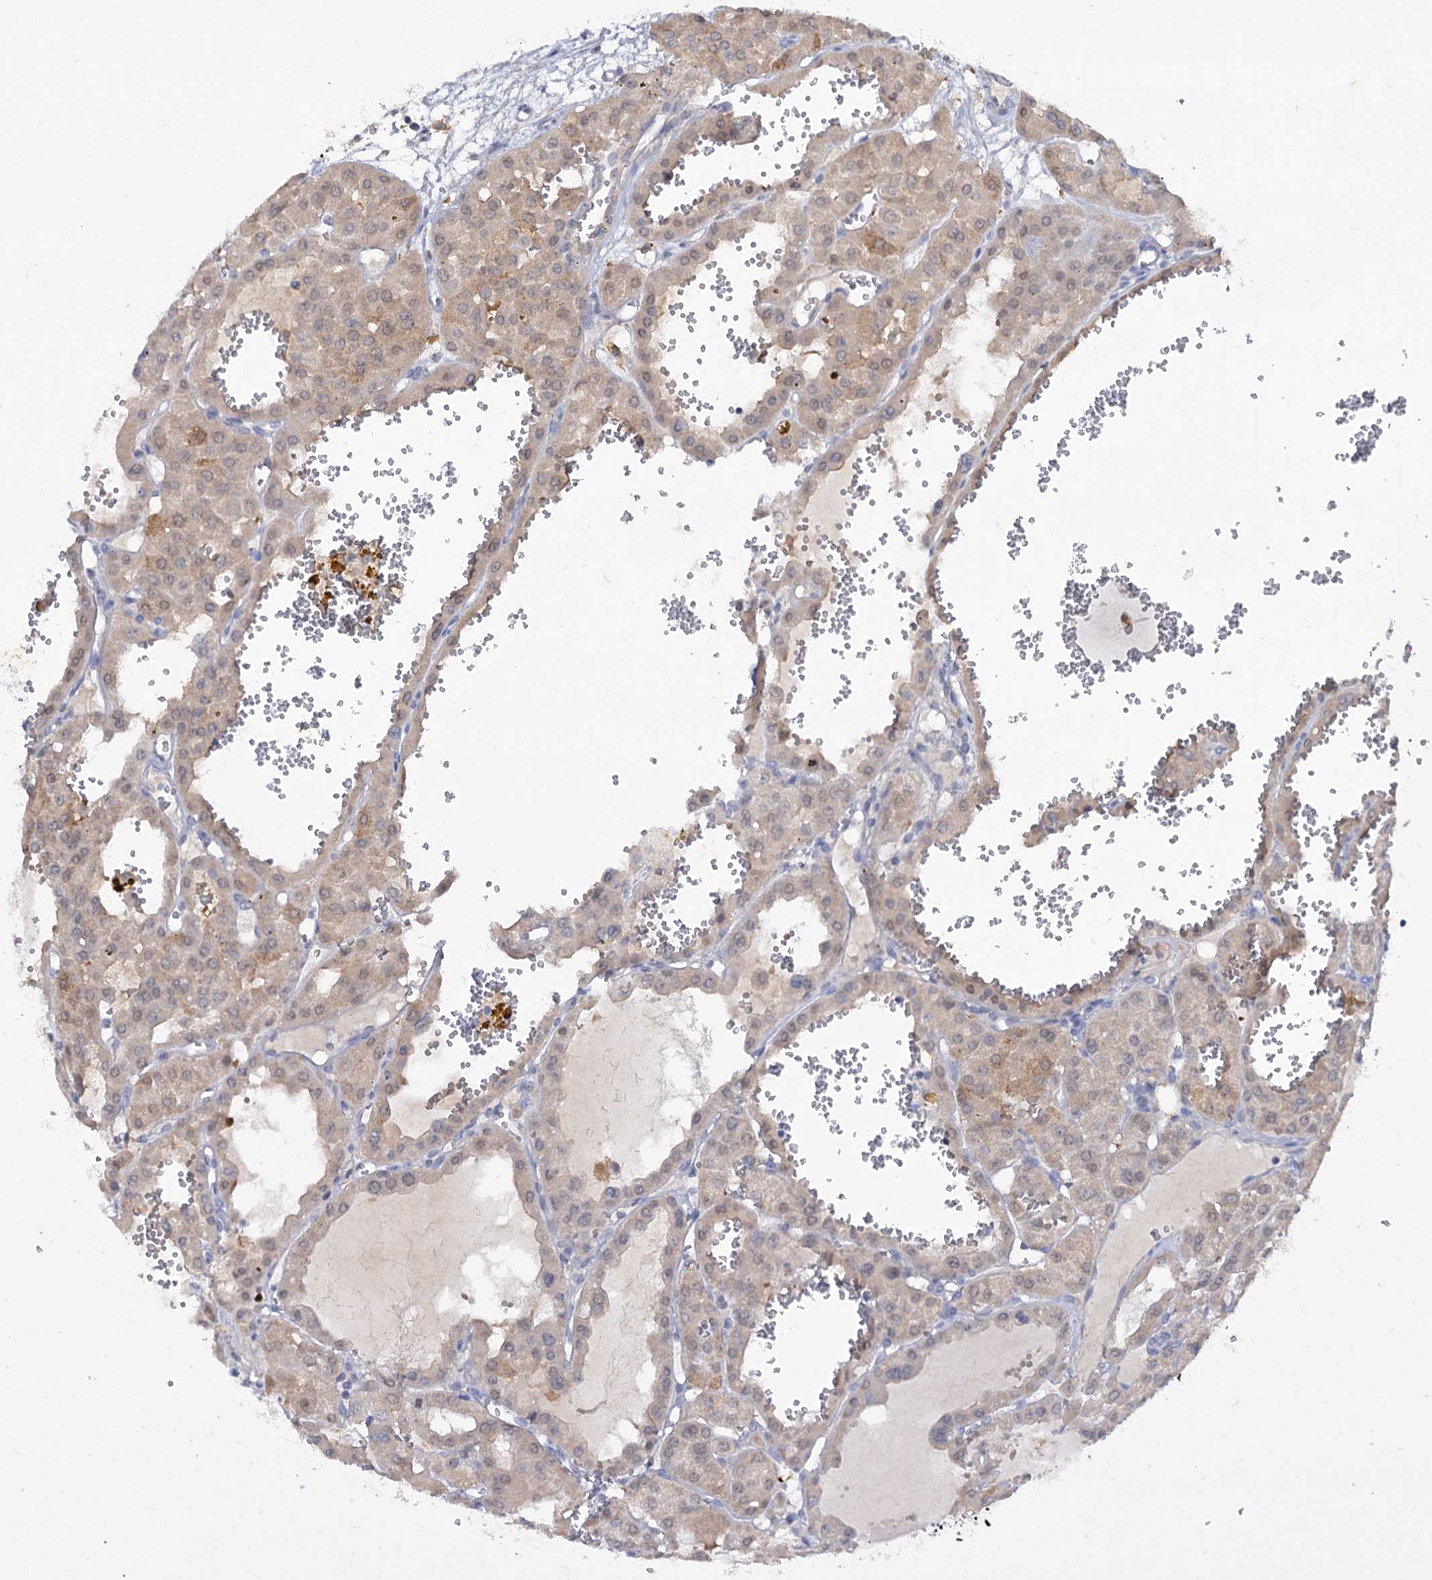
{"staining": {"intensity": "weak", "quantity": ">75%", "location": "cytoplasmic/membranous"}, "tissue": "renal cancer", "cell_type": "Tumor cells", "image_type": "cancer", "snomed": [{"axis": "morphology", "description": "Carcinoma, NOS"}, {"axis": "topography", "description": "Kidney"}], "caption": "Renal cancer stained with a protein marker exhibits weak staining in tumor cells.", "gene": "MID1IP1", "patient": {"sex": "female", "age": 75}}